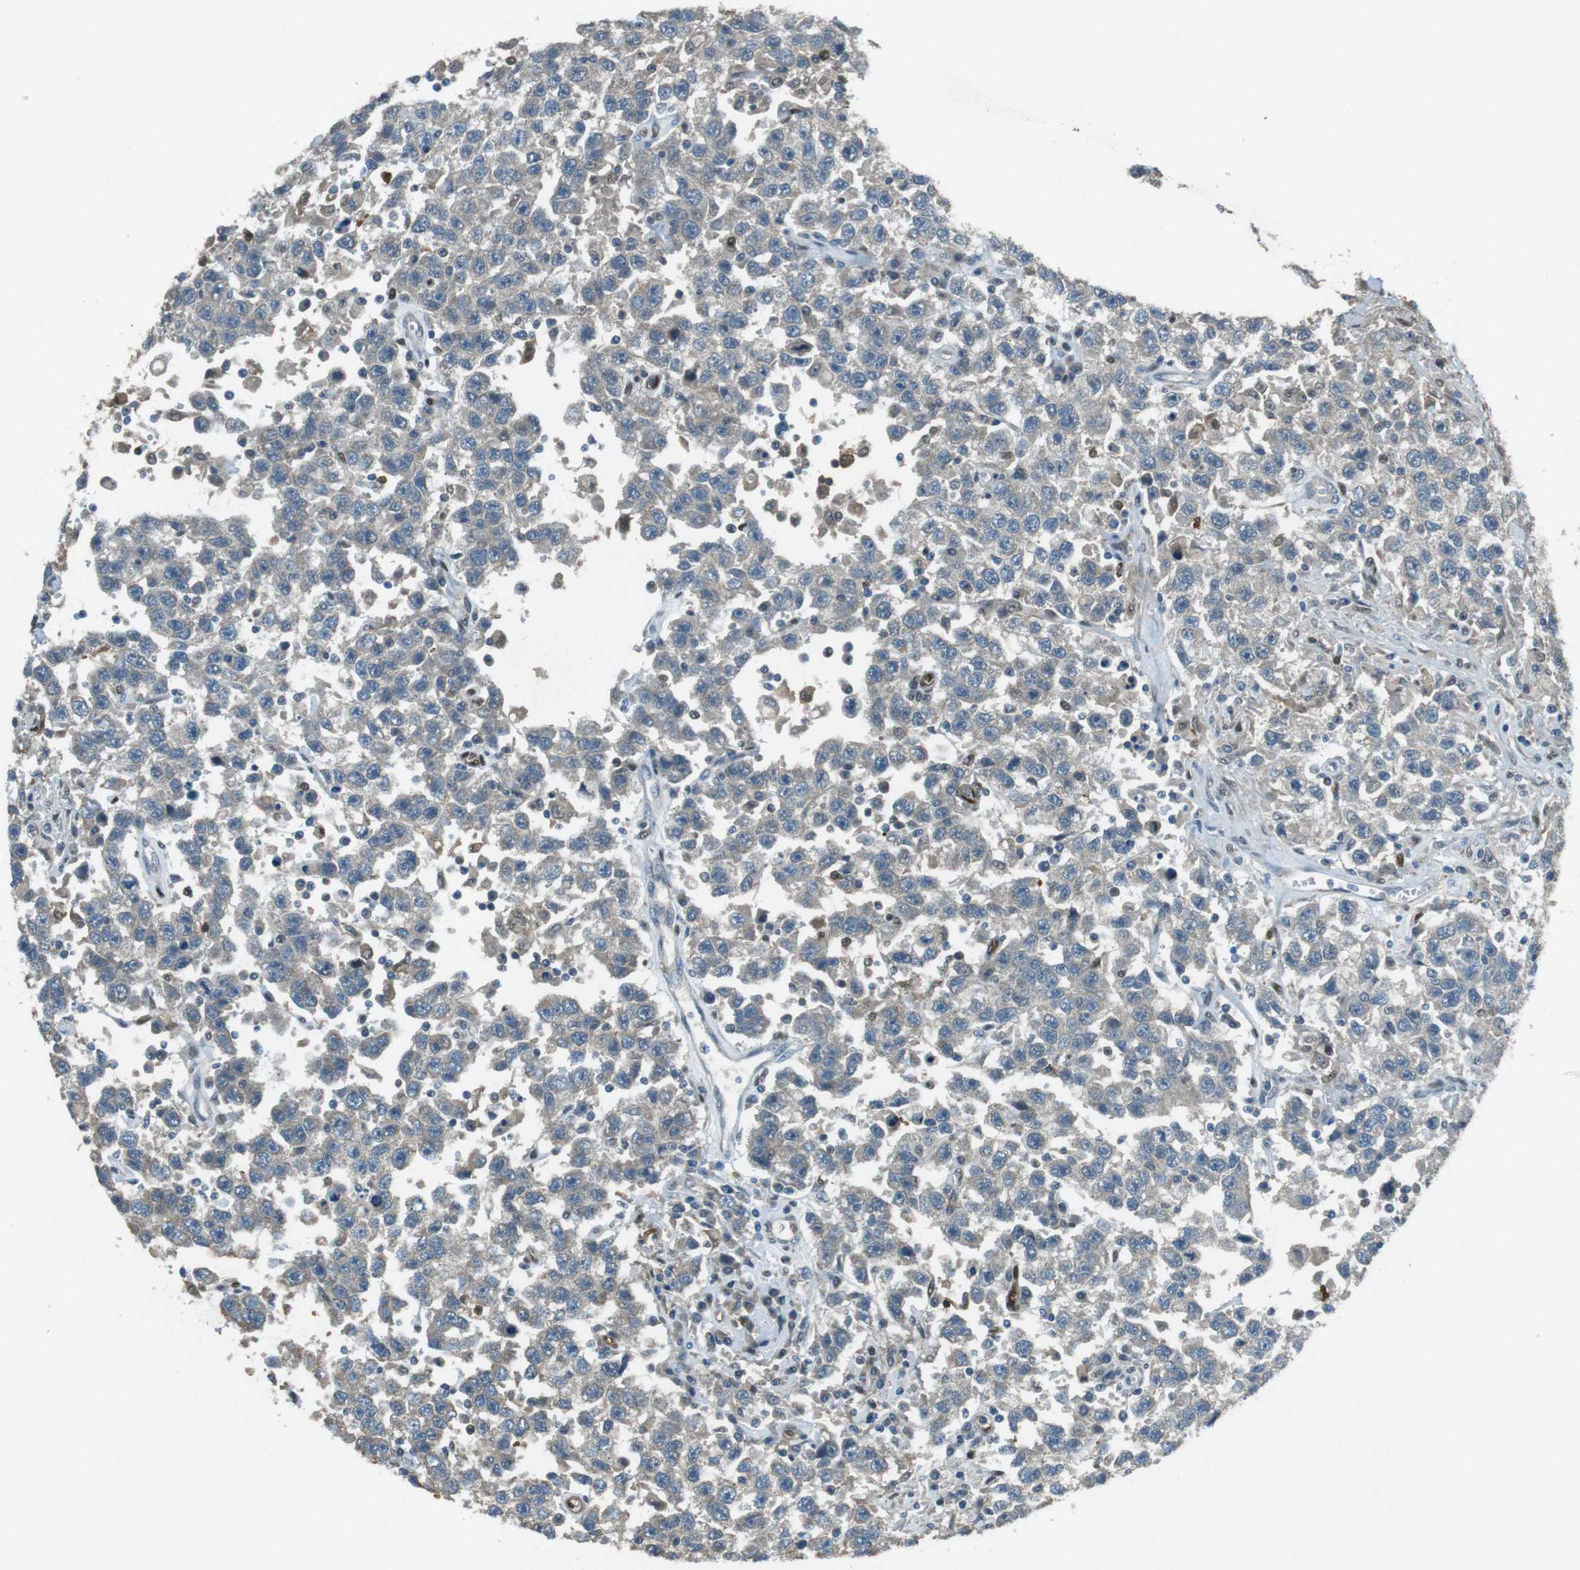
{"staining": {"intensity": "negative", "quantity": "none", "location": "none"}, "tissue": "testis cancer", "cell_type": "Tumor cells", "image_type": "cancer", "snomed": [{"axis": "morphology", "description": "Seminoma, NOS"}, {"axis": "topography", "description": "Testis"}], "caption": "Immunohistochemistry (IHC) of human testis cancer (seminoma) exhibits no positivity in tumor cells. (DAB immunohistochemistry (IHC) visualized using brightfield microscopy, high magnification).", "gene": "MFAP3", "patient": {"sex": "male", "age": 41}}